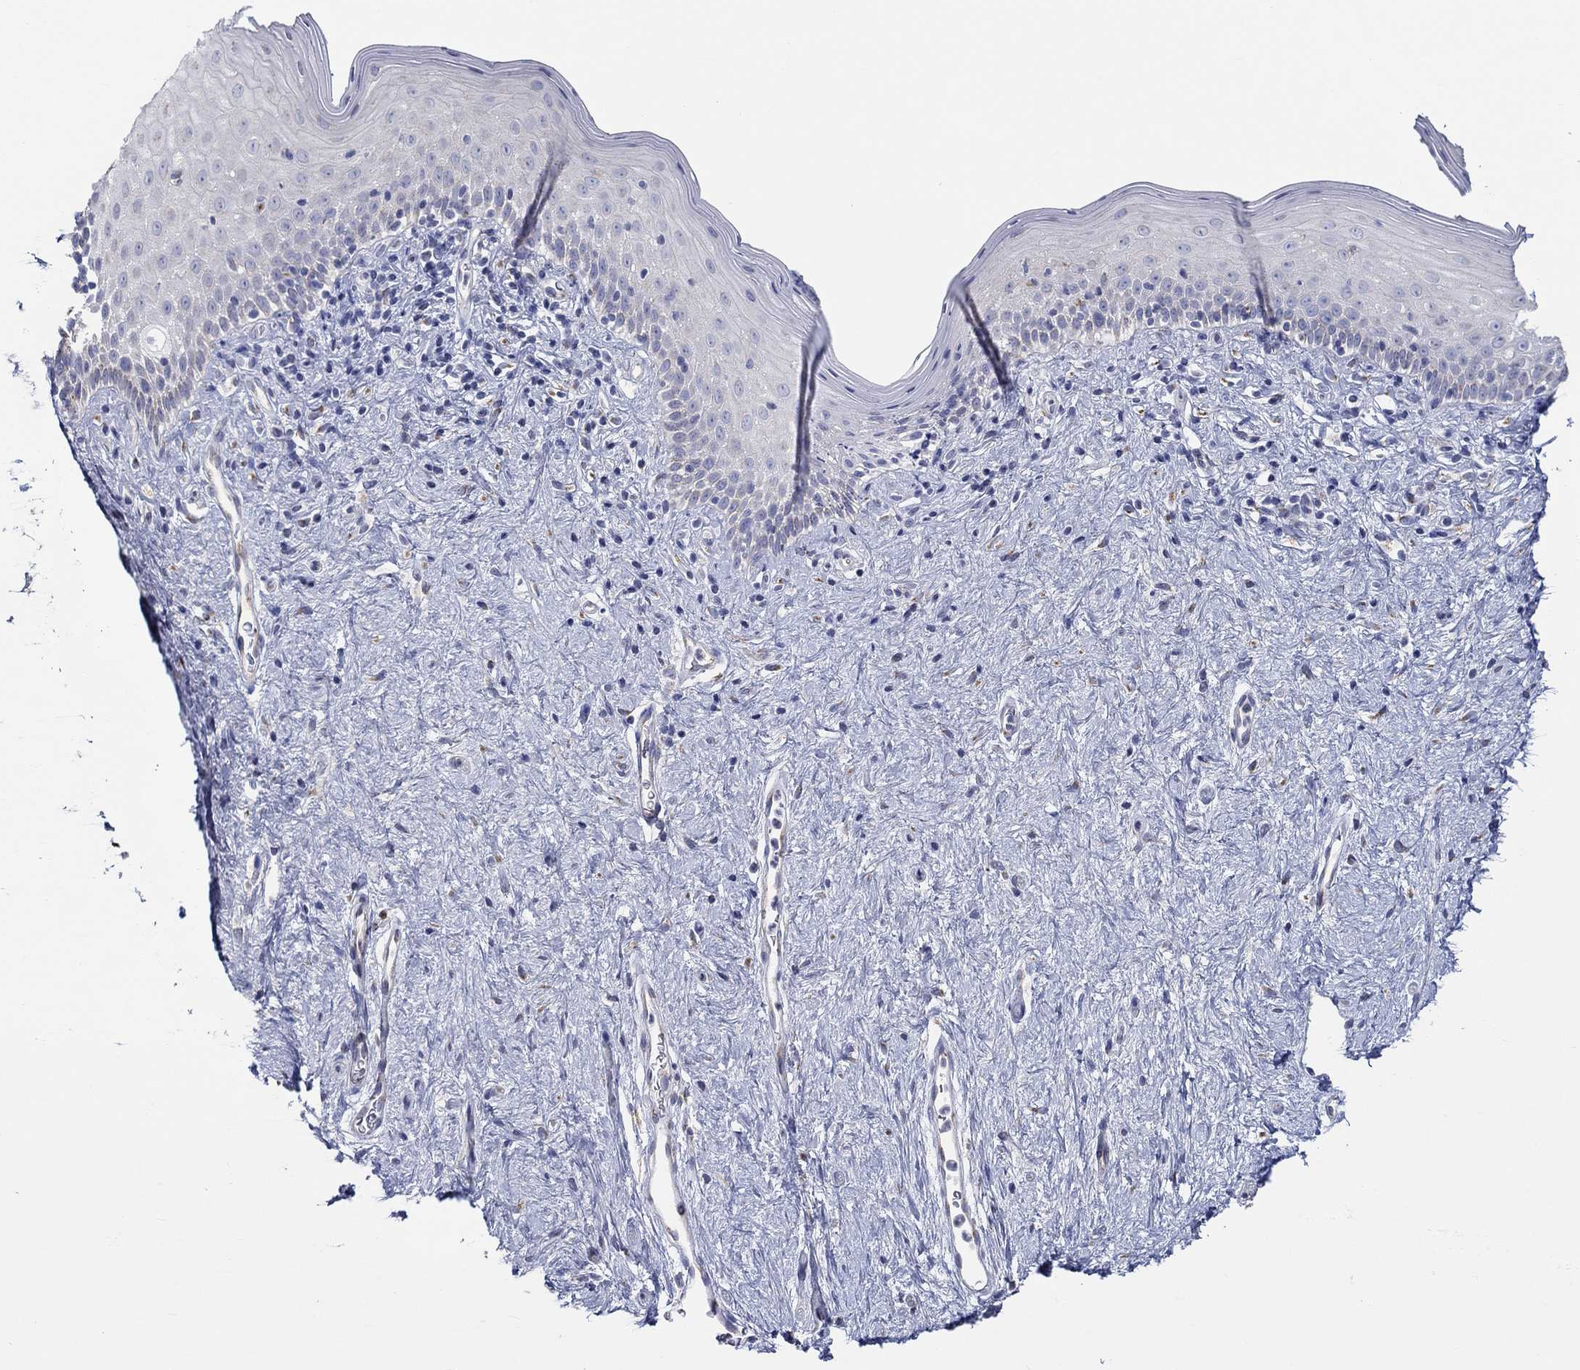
{"staining": {"intensity": "negative", "quantity": "none", "location": "none"}, "tissue": "vagina", "cell_type": "Squamous epithelial cells", "image_type": "normal", "snomed": [{"axis": "morphology", "description": "Normal tissue, NOS"}, {"axis": "topography", "description": "Vagina"}], "caption": "Immunohistochemistry of benign human vagina exhibits no staining in squamous epithelial cells.", "gene": "LRRC4C", "patient": {"sex": "female", "age": 47}}